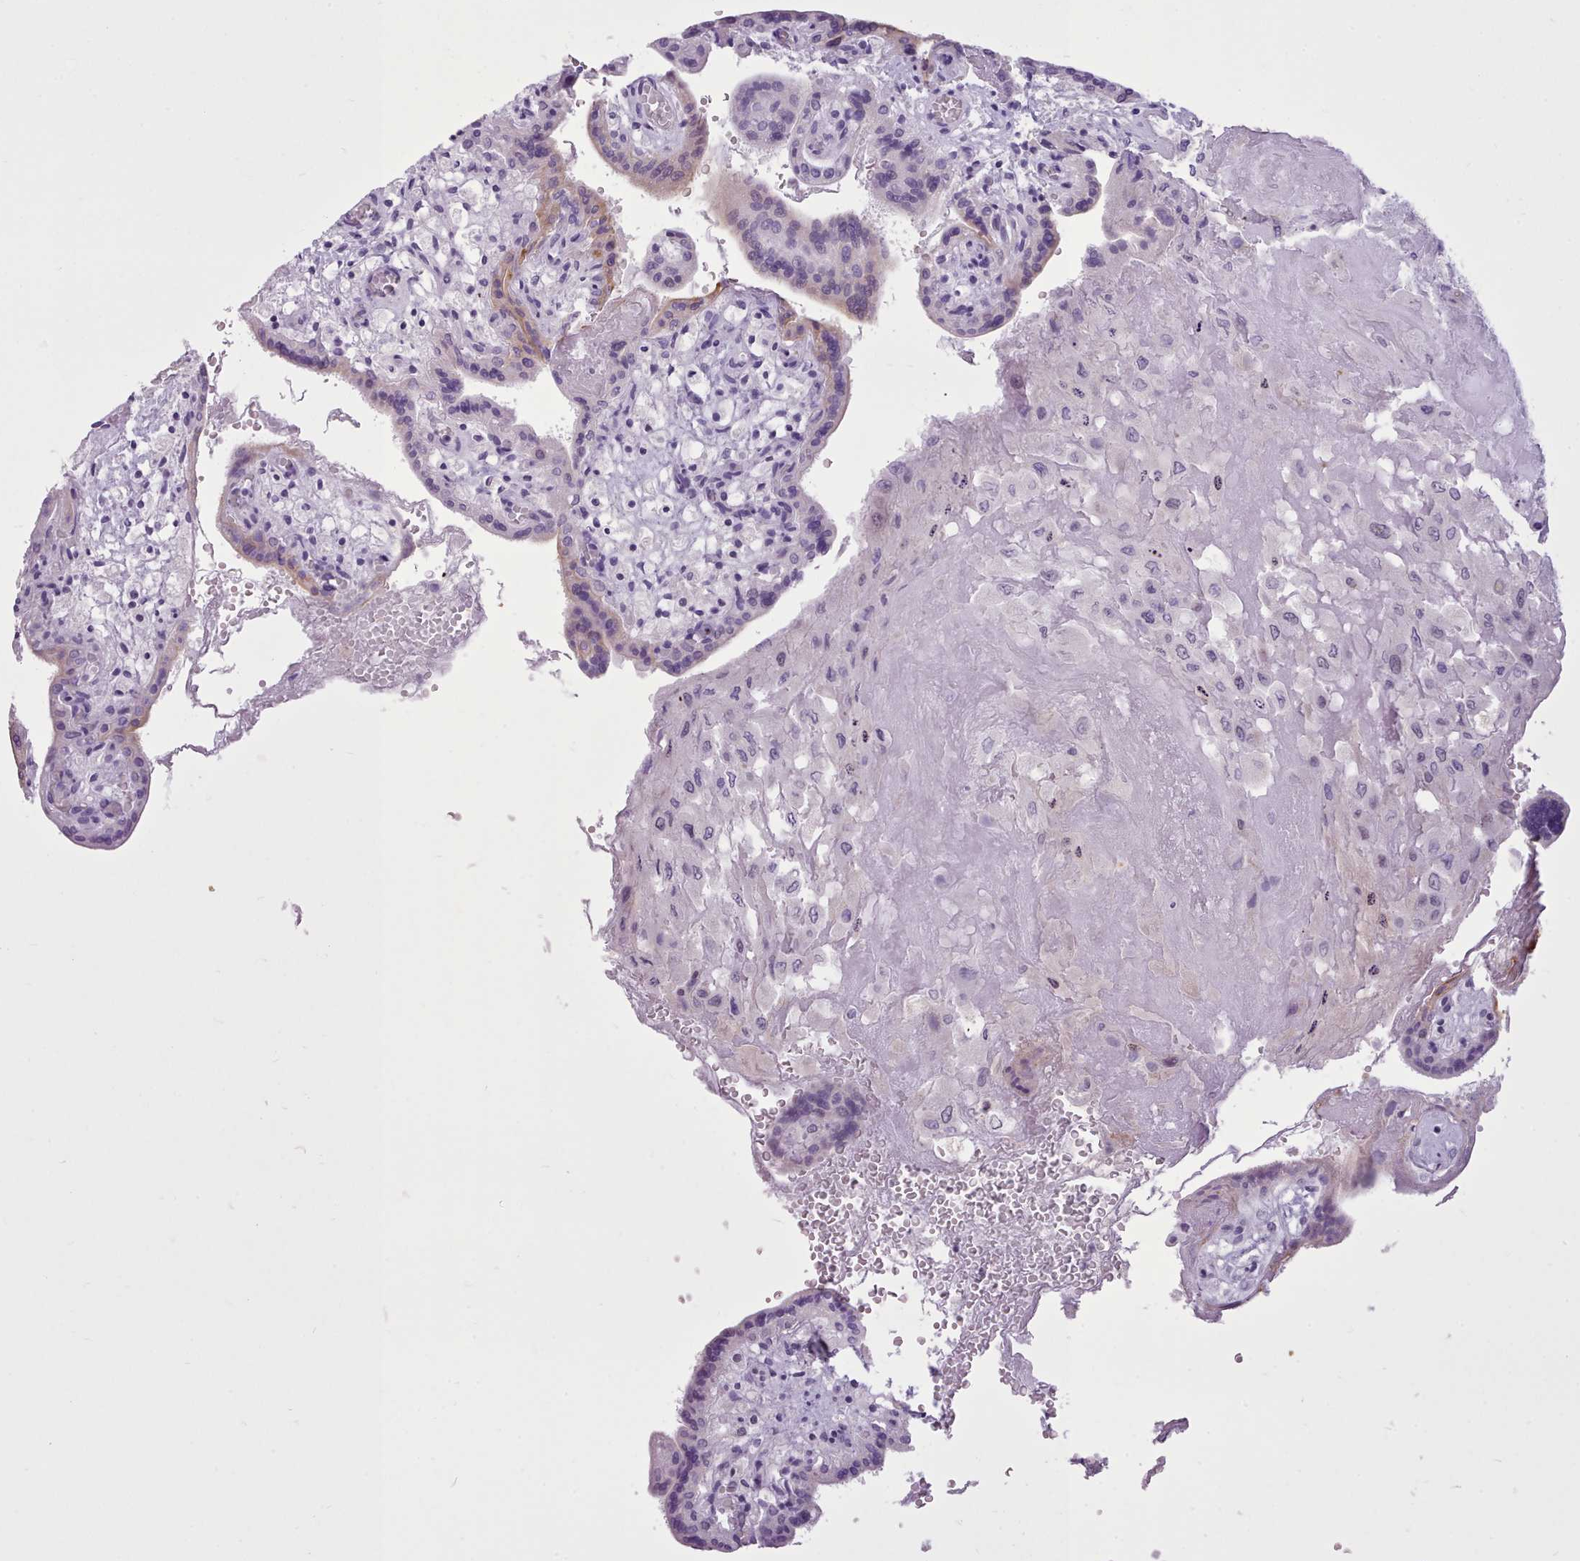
{"staining": {"intensity": "negative", "quantity": "none", "location": "none"}, "tissue": "placenta", "cell_type": "Decidual cells", "image_type": "normal", "snomed": [{"axis": "morphology", "description": "Normal tissue, NOS"}, {"axis": "topography", "description": "Placenta"}], "caption": "The image exhibits no significant staining in decidual cells of placenta. Nuclei are stained in blue.", "gene": "FBXO48", "patient": {"sex": "female", "age": 37}}